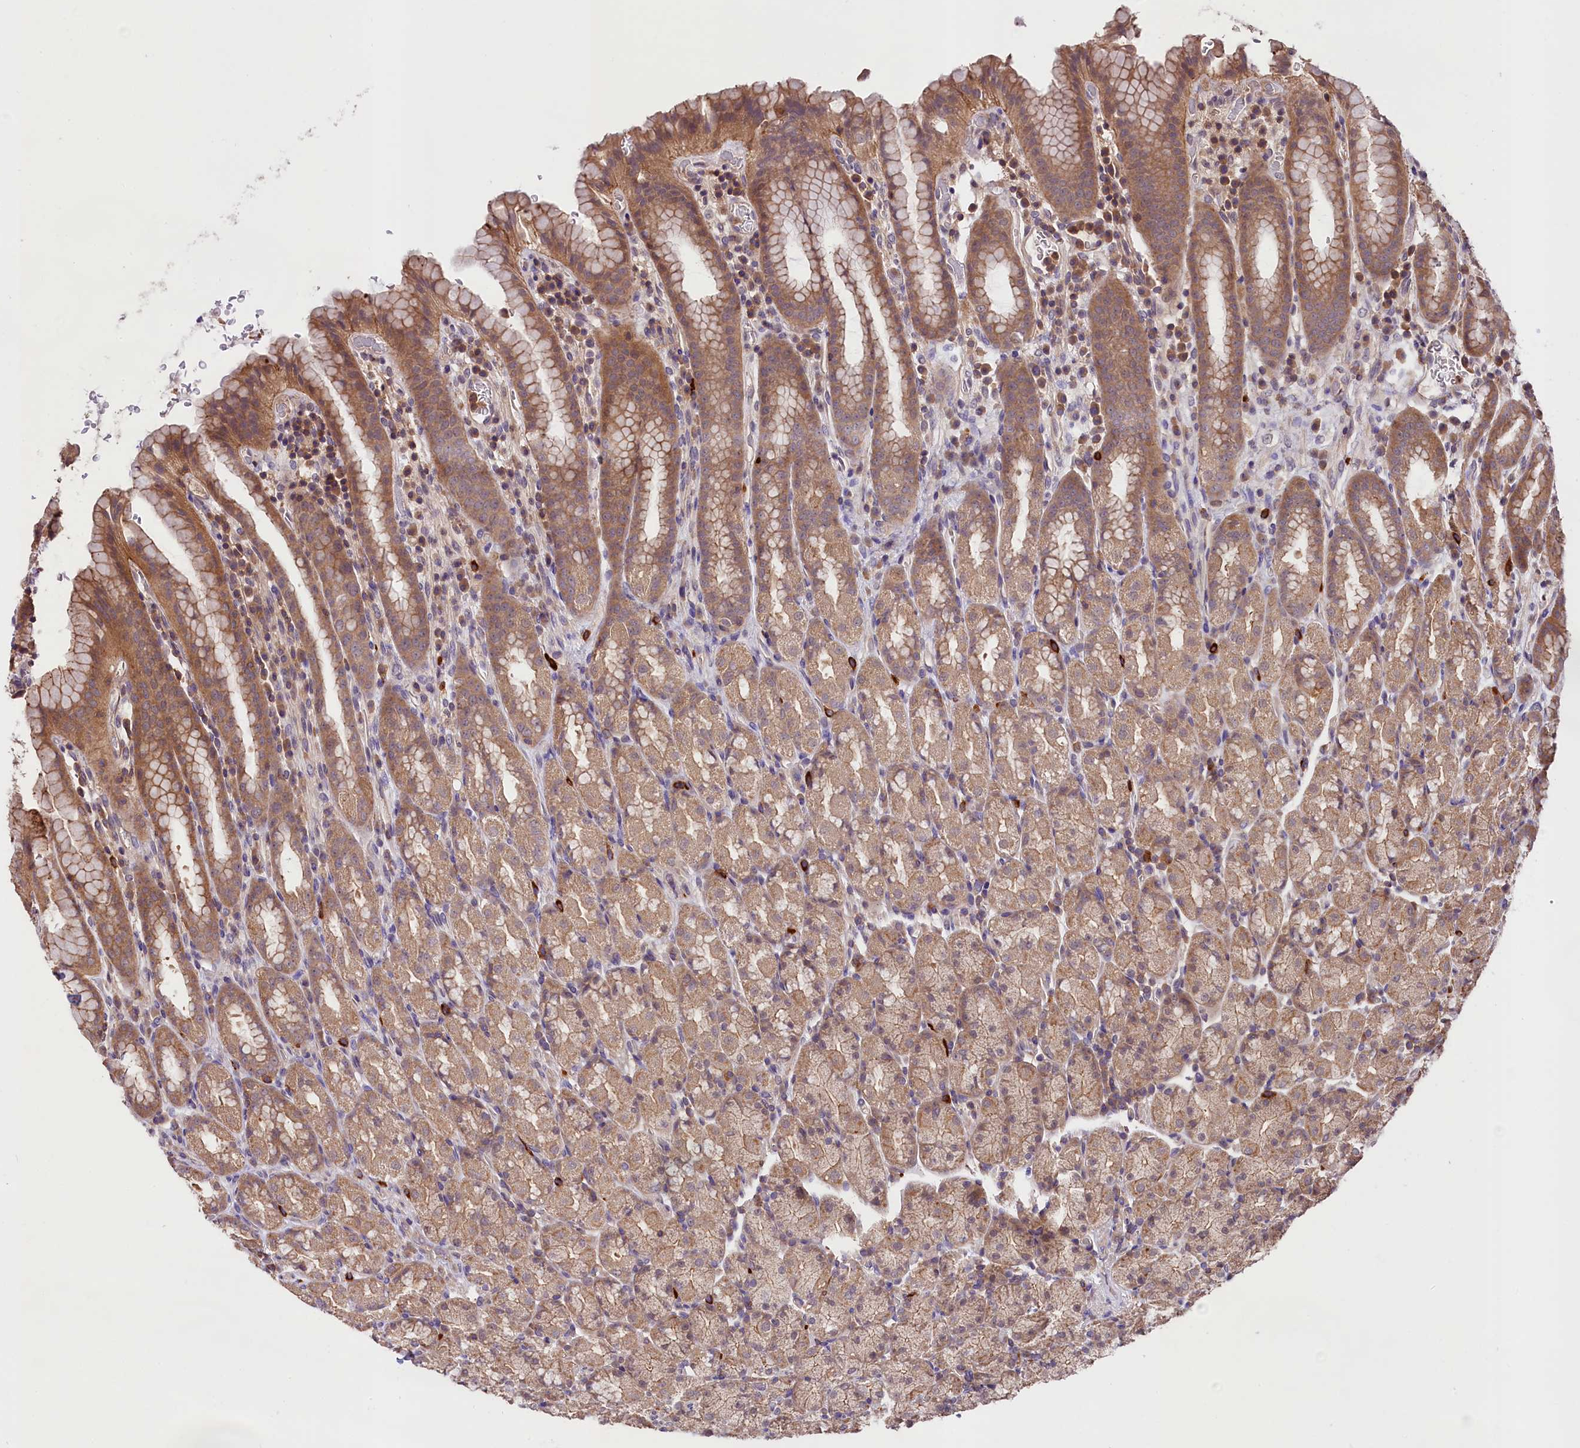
{"staining": {"intensity": "moderate", "quantity": ">75%", "location": "cytoplasmic/membranous,nuclear"}, "tissue": "stomach", "cell_type": "Glandular cells", "image_type": "normal", "snomed": [{"axis": "morphology", "description": "Normal tissue, NOS"}, {"axis": "topography", "description": "Stomach, upper"}, {"axis": "topography", "description": "Stomach, lower"}, {"axis": "topography", "description": "Small intestine"}], "caption": "Protein staining demonstrates moderate cytoplasmic/membranous,nuclear staining in approximately >75% of glandular cells in benign stomach.", "gene": "SKIDA1", "patient": {"sex": "male", "age": 68}}